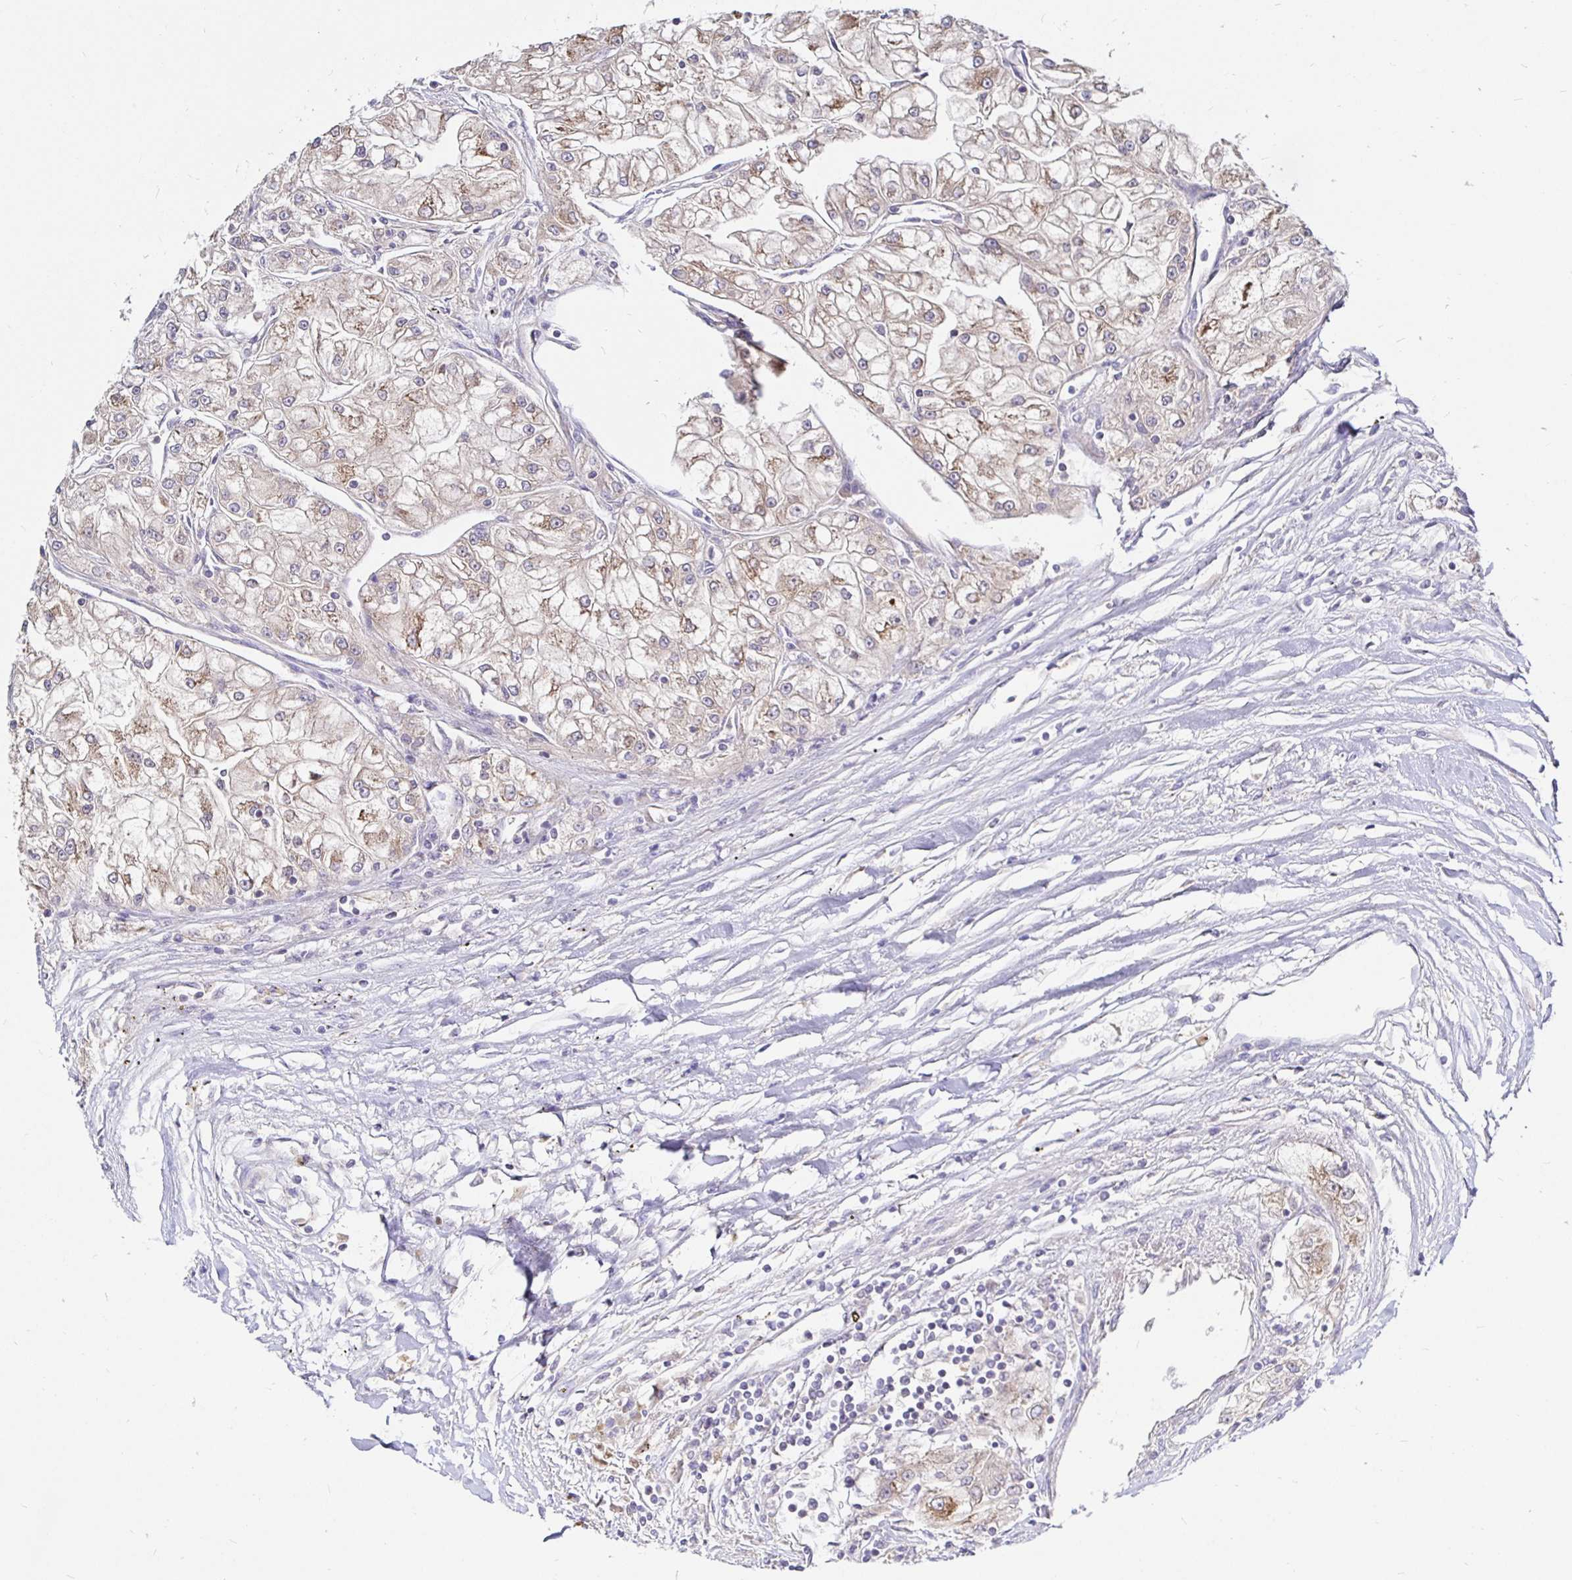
{"staining": {"intensity": "weak", "quantity": "25%-75%", "location": "cytoplasmic/membranous"}, "tissue": "renal cancer", "cell_type": "Tumor cells", "image_type": "cancer", "snomed": [{"axis": "morphology", "description": "Adenocarcinoma, NOS"}, {"axis": "topography", "description": "Kidney"}], "caption": "Human adenocarcinoma (renal) stained with a protein marker displays weak staining in tumor cells.", "gene": "KIF21A", "patient": {"sex": "female", "age": 72}}